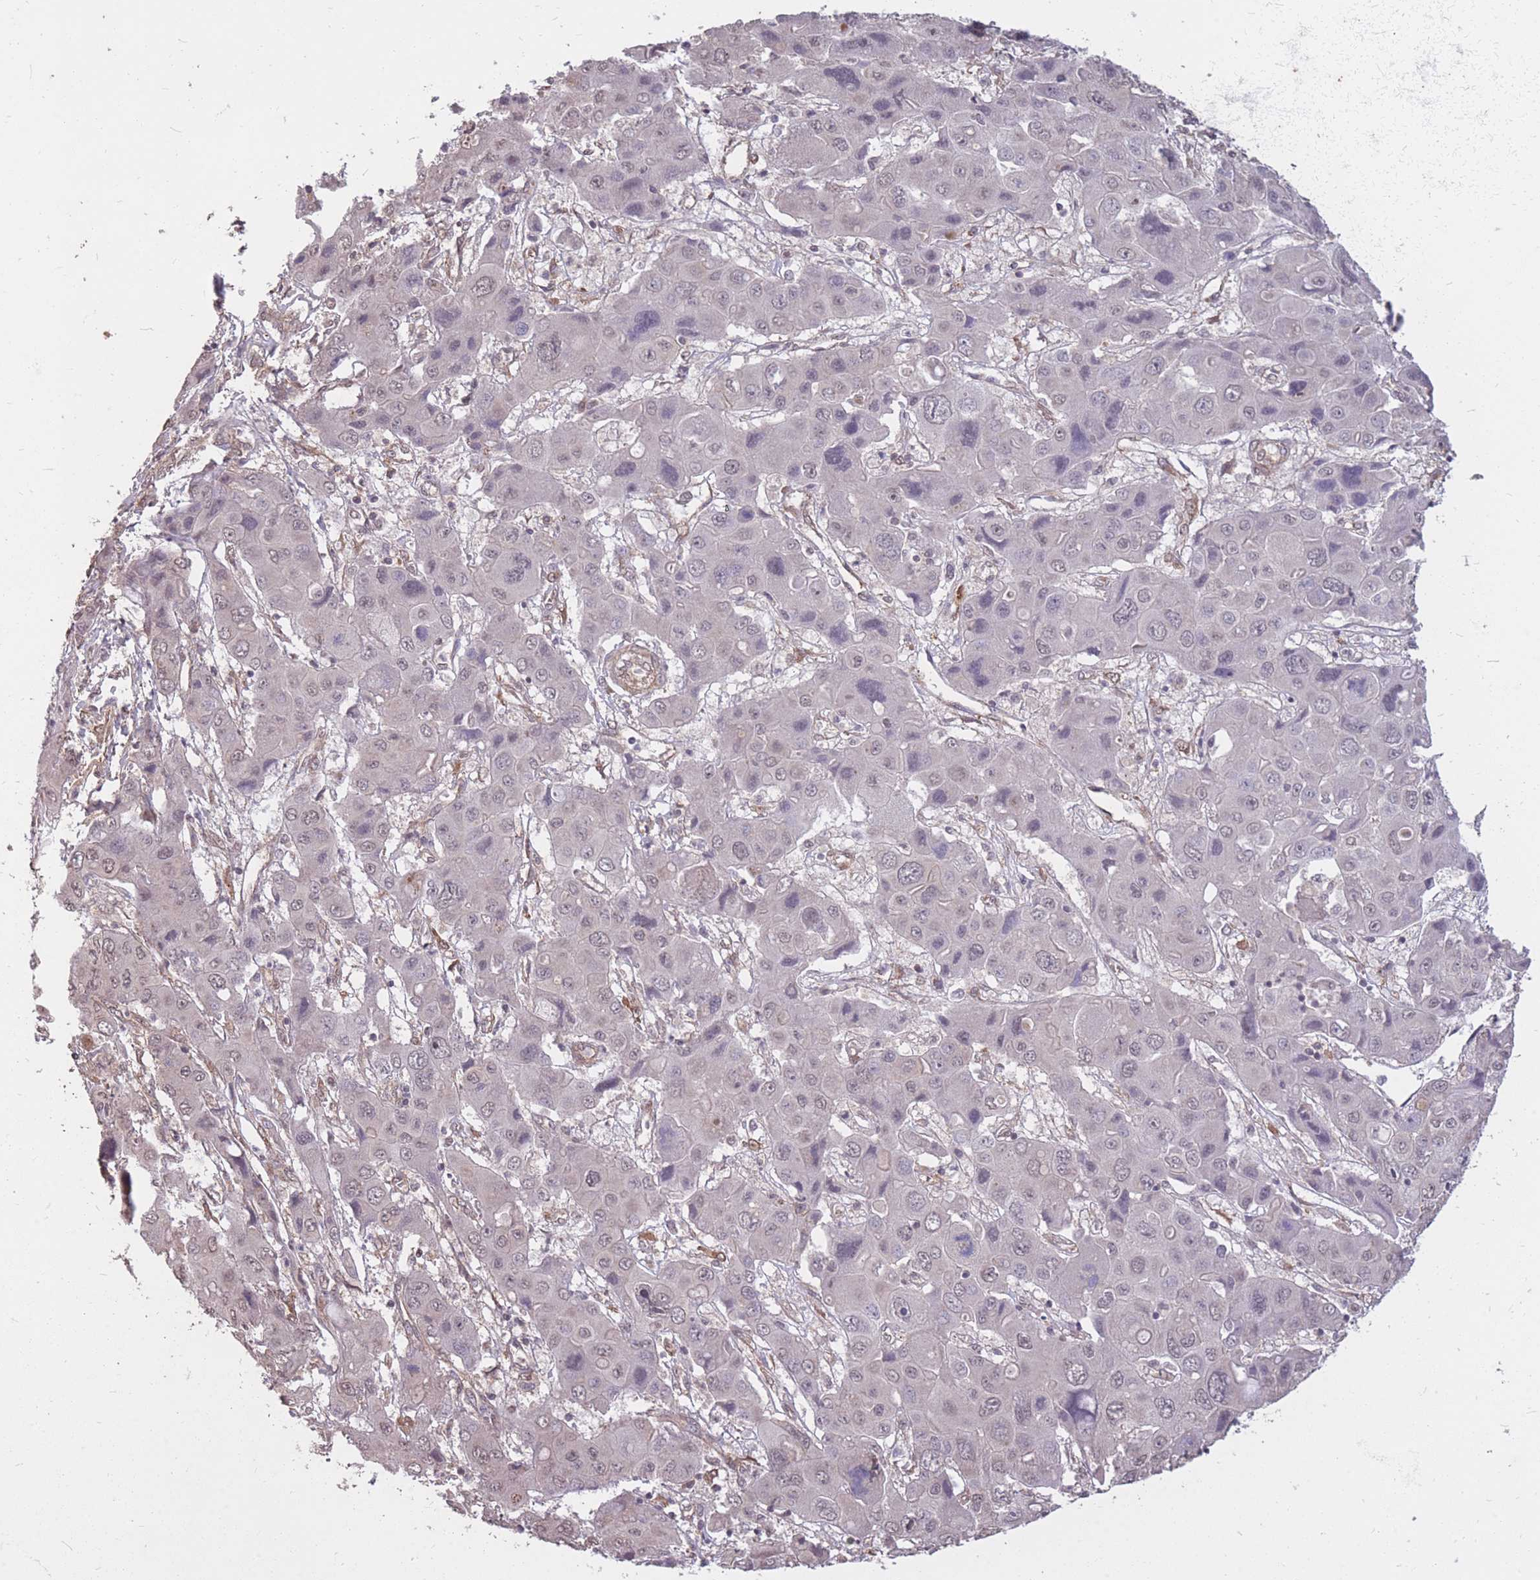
{"staining": {"intensity": "negative", "quantity": "none", "location": "none"}, "tissue": "liver cancer", "cell_type": "Tumor cells", "image_type": "cancer", "snomed": [{"axis": "morphology", "description": "Cholangiocarcinoma"}, {"axis": "topography", "description": "Liver"}], "caption": "A micrograph of human liver cholangiocarcinoma is negative for staining in tumor cells.", "gene": "DYNC1LI2", "patient": {"sex": "male", "age": 67}}